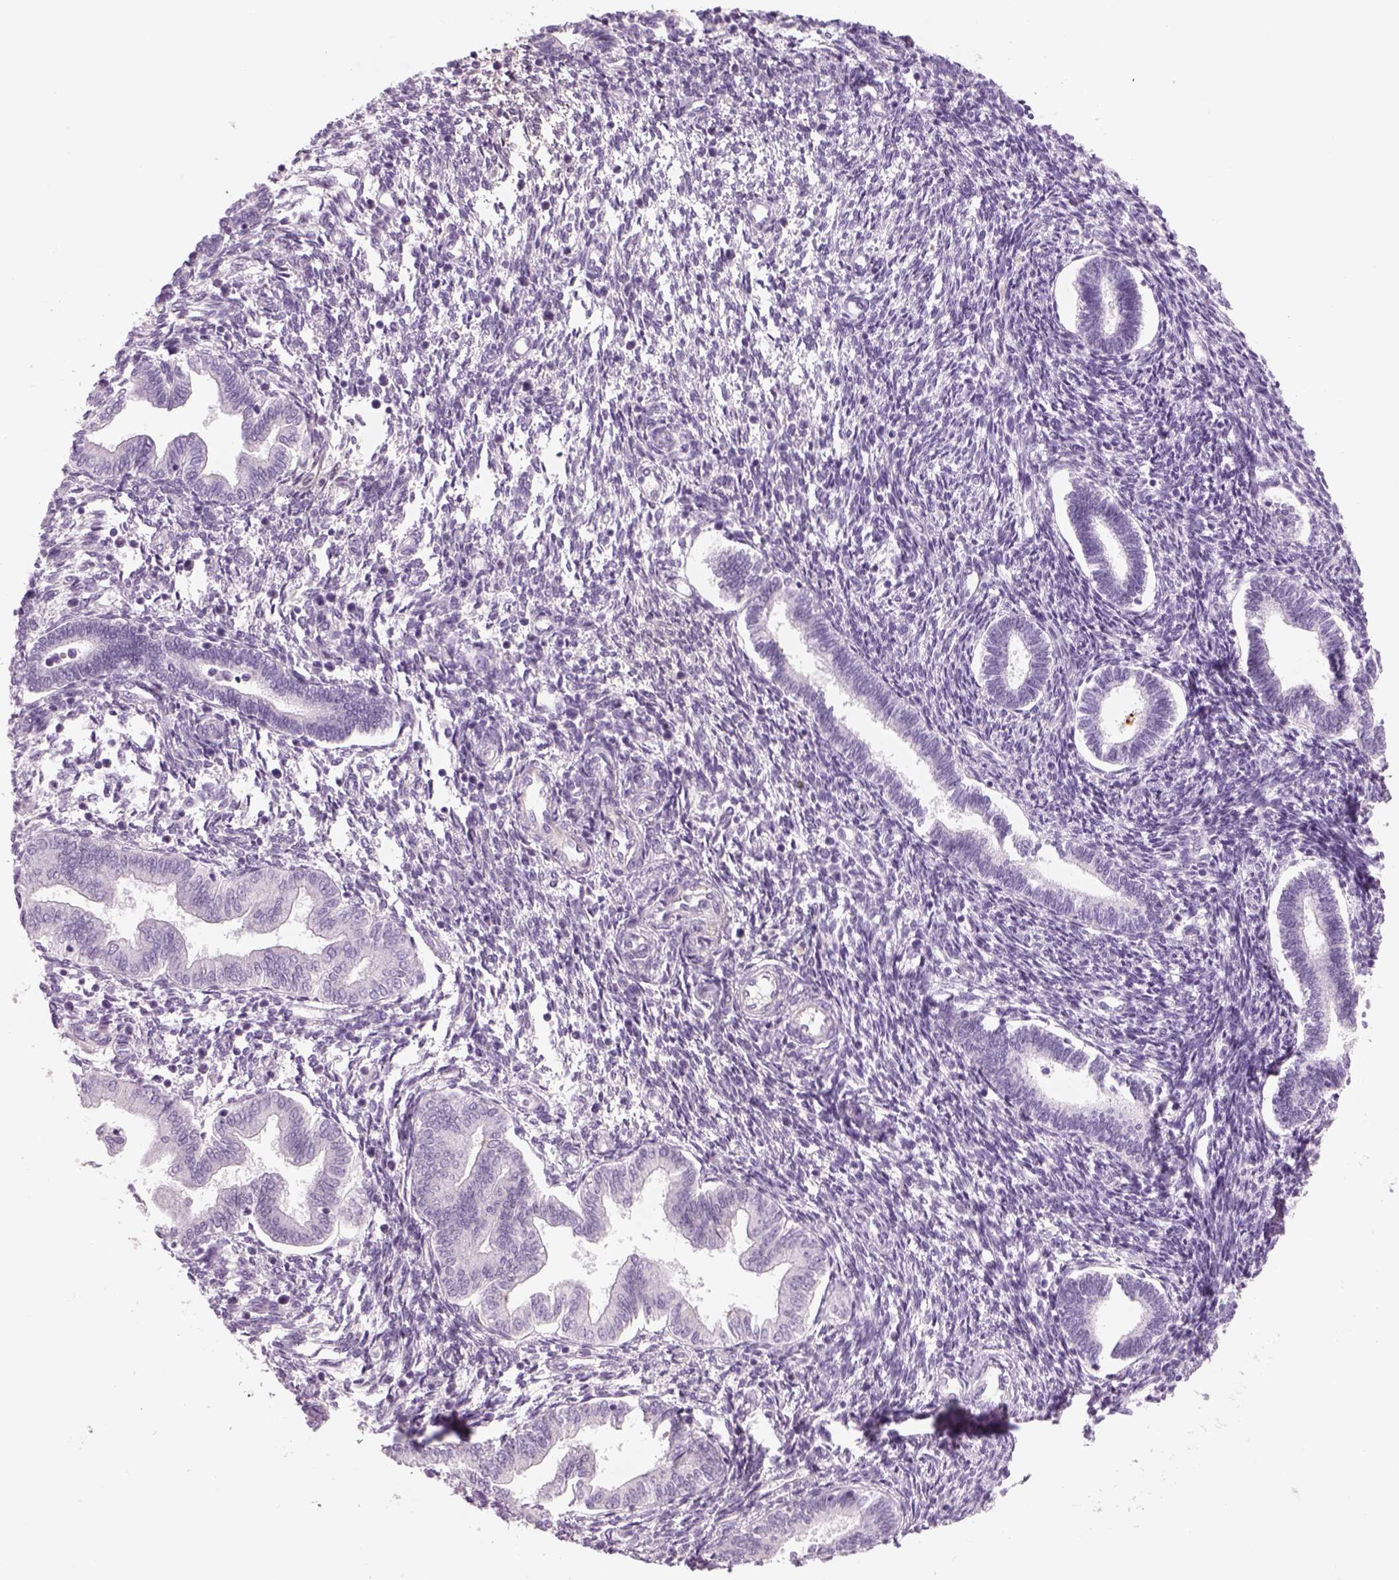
{"staining": {"intensity": "negative", "quantity": "none", "location": "none"}, "tissue": "endometrium", "cell_type": "Cells in endometrial stroma", "image_type": "normal", "snomed": [{"axis": "morphology", "description": "Normal tissue, NOS"}, {"axis": "topography", "description": "Endometrium"}], "caption": "Immunohistochemistry (IHC) of unremarkable human endometrium reveals no expression in cells in endometrial stroma.", "gene": "GAS2L2", "patient": {"sex": "female", "age": 42}}